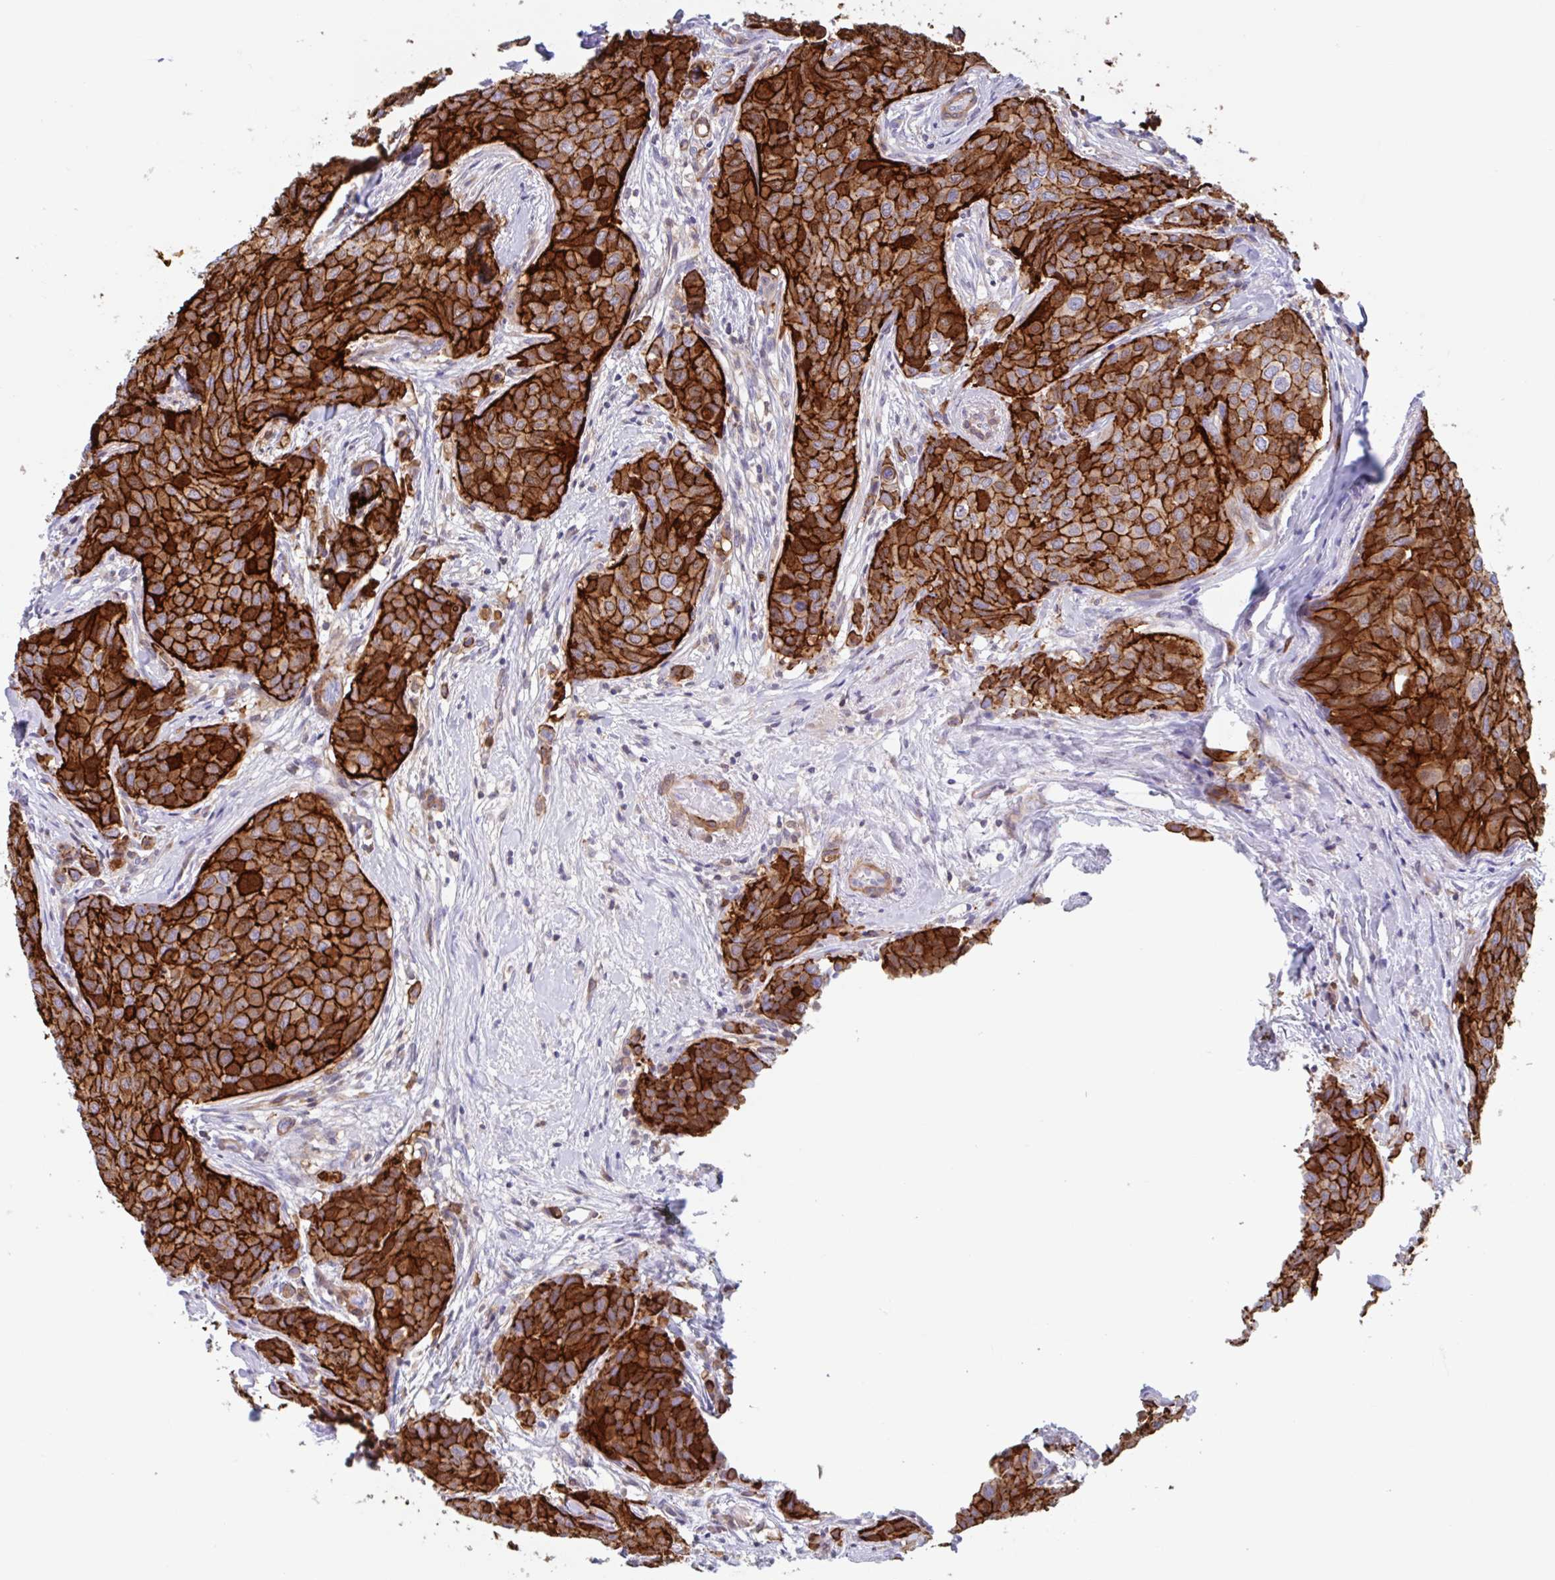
{"staining": {"intensity": "strong", "quantity": ">75%", "location": "cytoplasmic/membranous"}, "tissue": "breast cancer", "cell_type": "Tumor cells", "image_type": "cancer", "snomed": [{"axis": "morphology", "description": "Duct carcinoma"}, {"axis": "topography", "description": "Breast"}], "caption": "This is a histology image of immunohistochemistry (IHC) staining of breast cancer, which shows strong positivity in the cytoplasmic/membranous of tumor cells.", "gene": "EFHD1", "patient": {"sex": "female", "age": 47}}